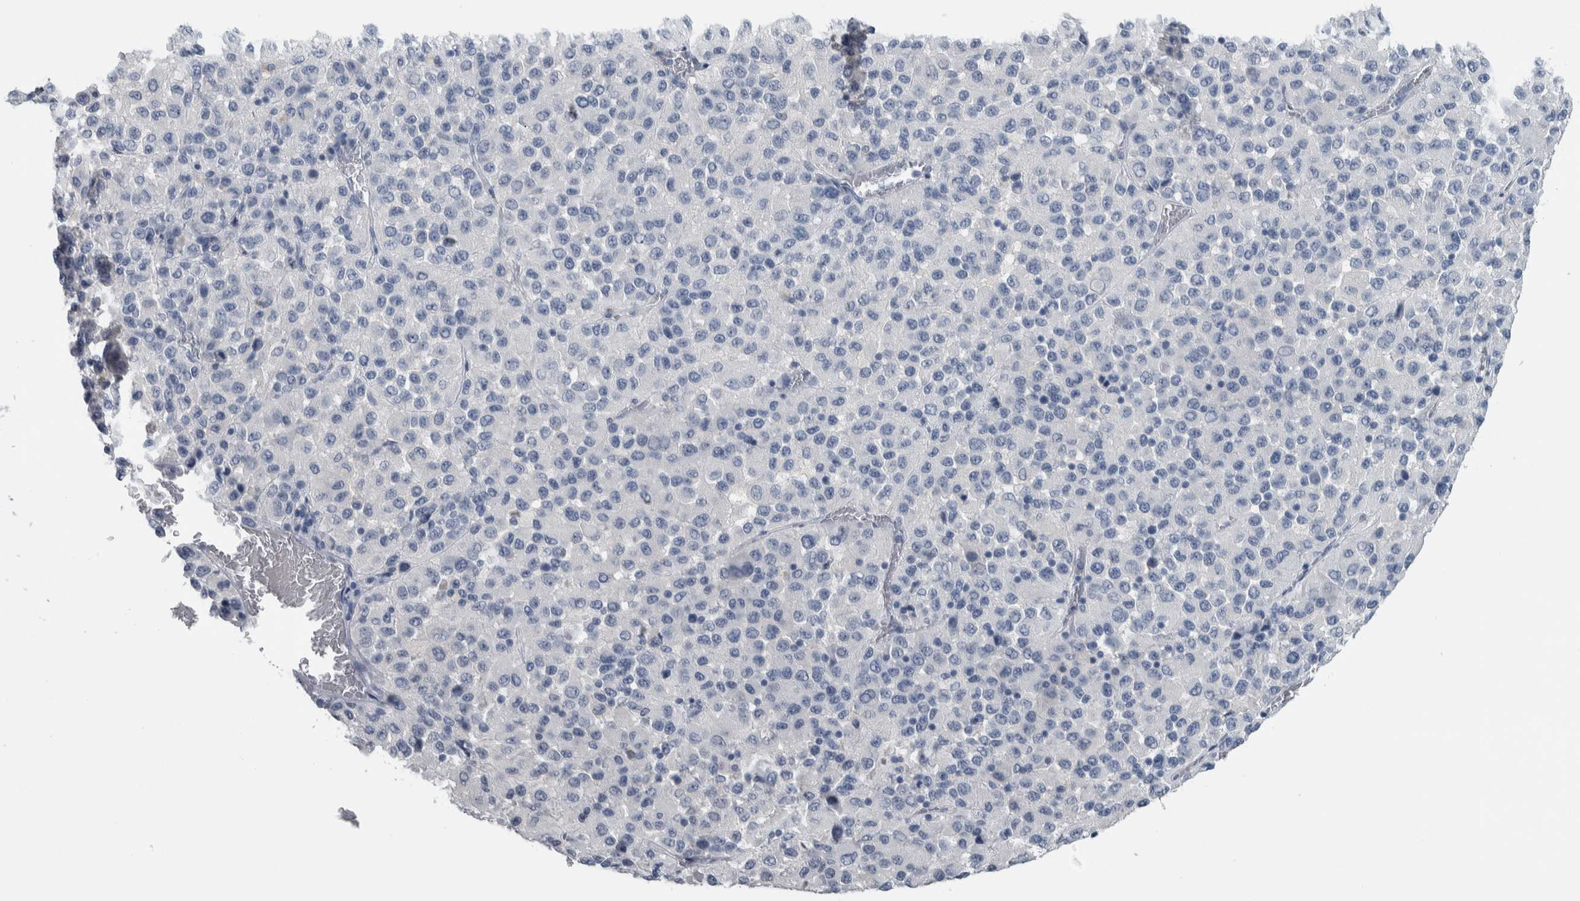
{"staining": {"intensity": "negative", "quantity": "none", "location": "none"}, "tissue": "melanoma", "cell_type": "Tumor cells", "image_type": "cancer", "snomed": [{"axis": "morphology", "description": "Malignant melanoma, Metastatic site"}, {"axis": "topography", "description": "Lung"}], "caption": "There is no significant positivity in tumor cells of malignant melanoma (metastatic site).", "gene": "CDH17", "patient": {"sex": "male", "age": 64}}